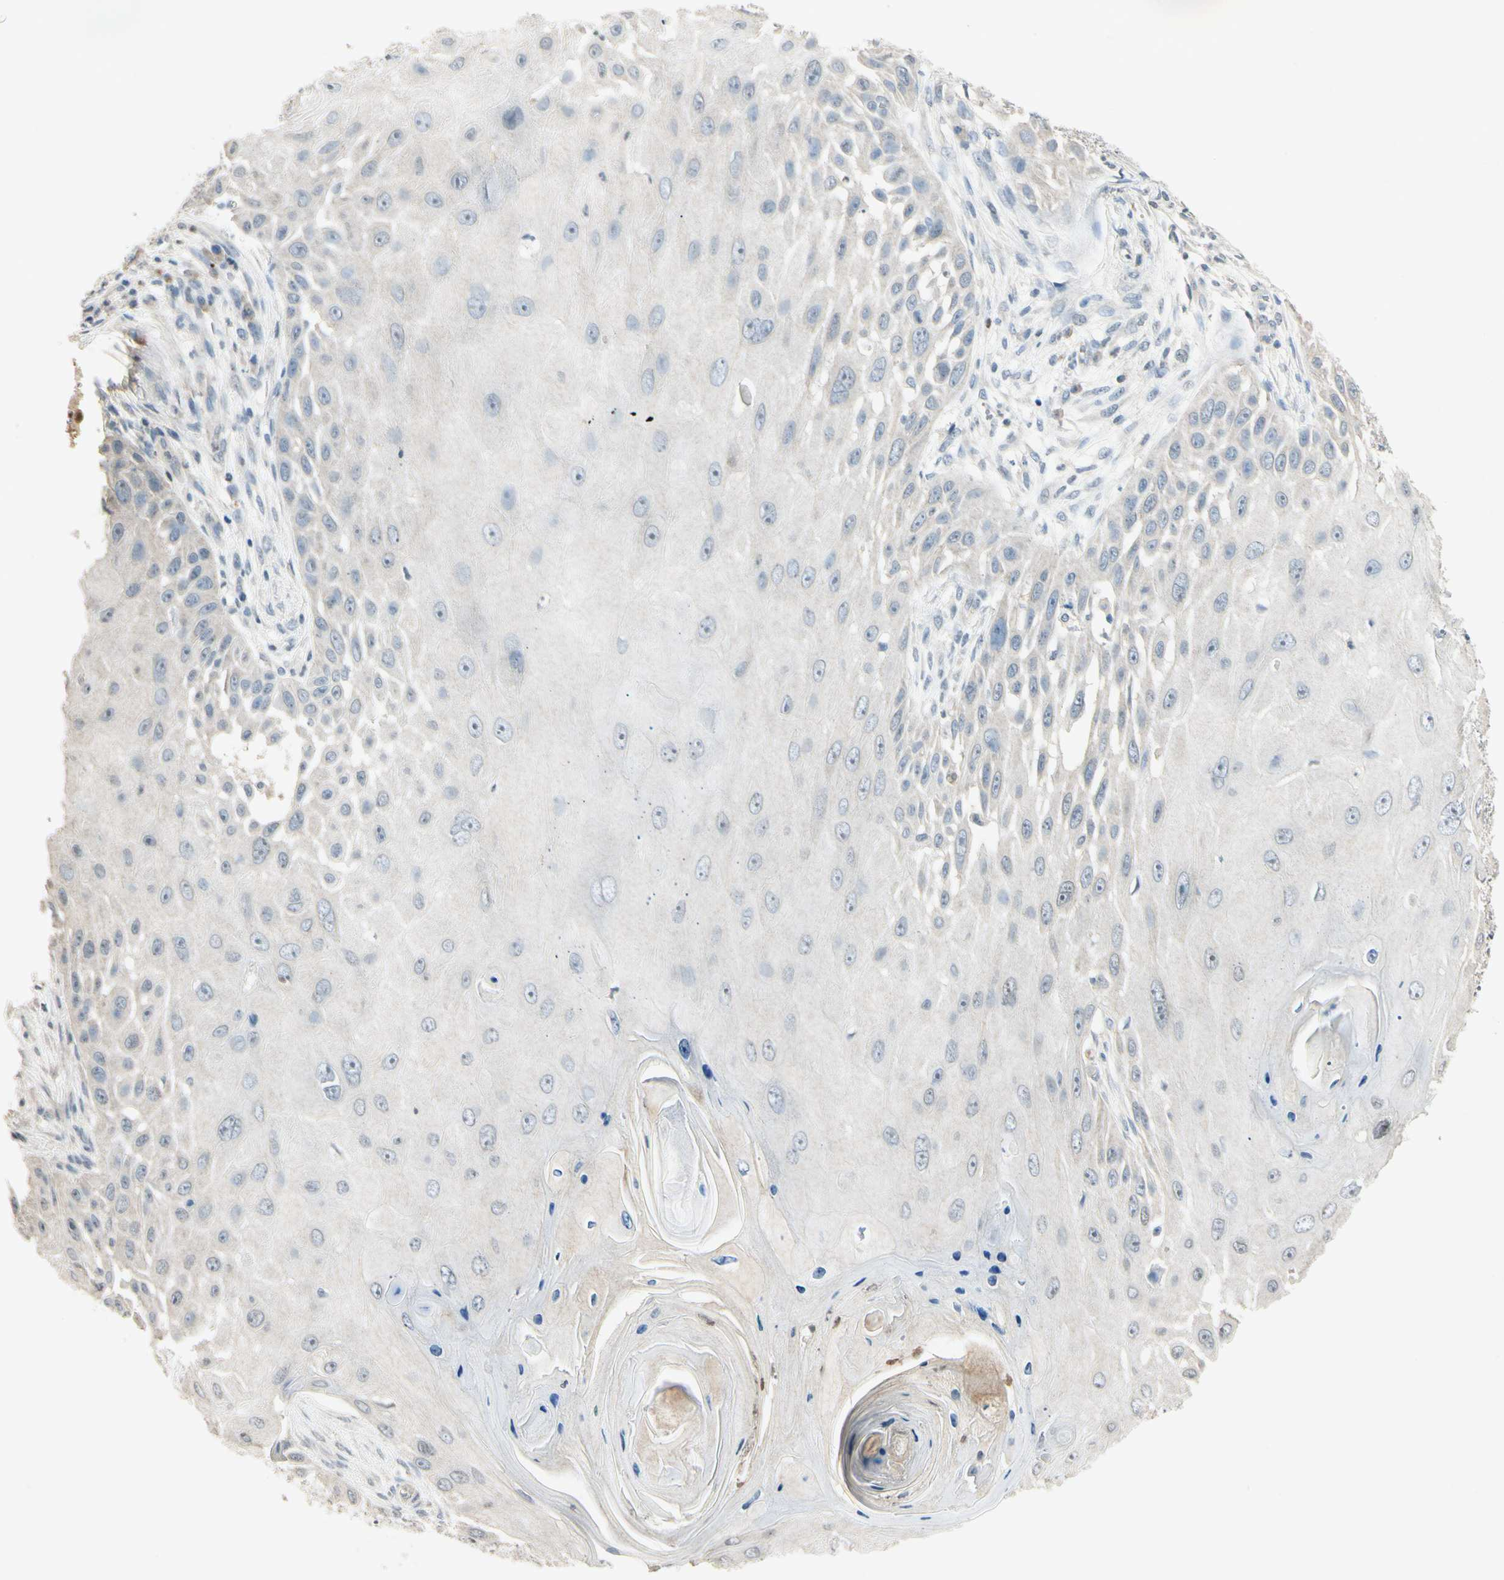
{"staining": {"intensity": "negative", "quantity": "none", "location": "none"}, "tissue": "skin cancer", "cell_type": "Tumor cells", "image_type": "cancer", "snomed": [{"axis": "morphology", "description": "Squamous cell carcinoma, NOS"}, {"axis": "topography", "description": "Skin"}], "caption": "Human skin cancer (squamous cell carcinoma) stained for a protein using immunohistochemistry reveals no staining in tumor cells.", "gene": "HSPA1B", "patient": {"sex": "female", "age": 44}}